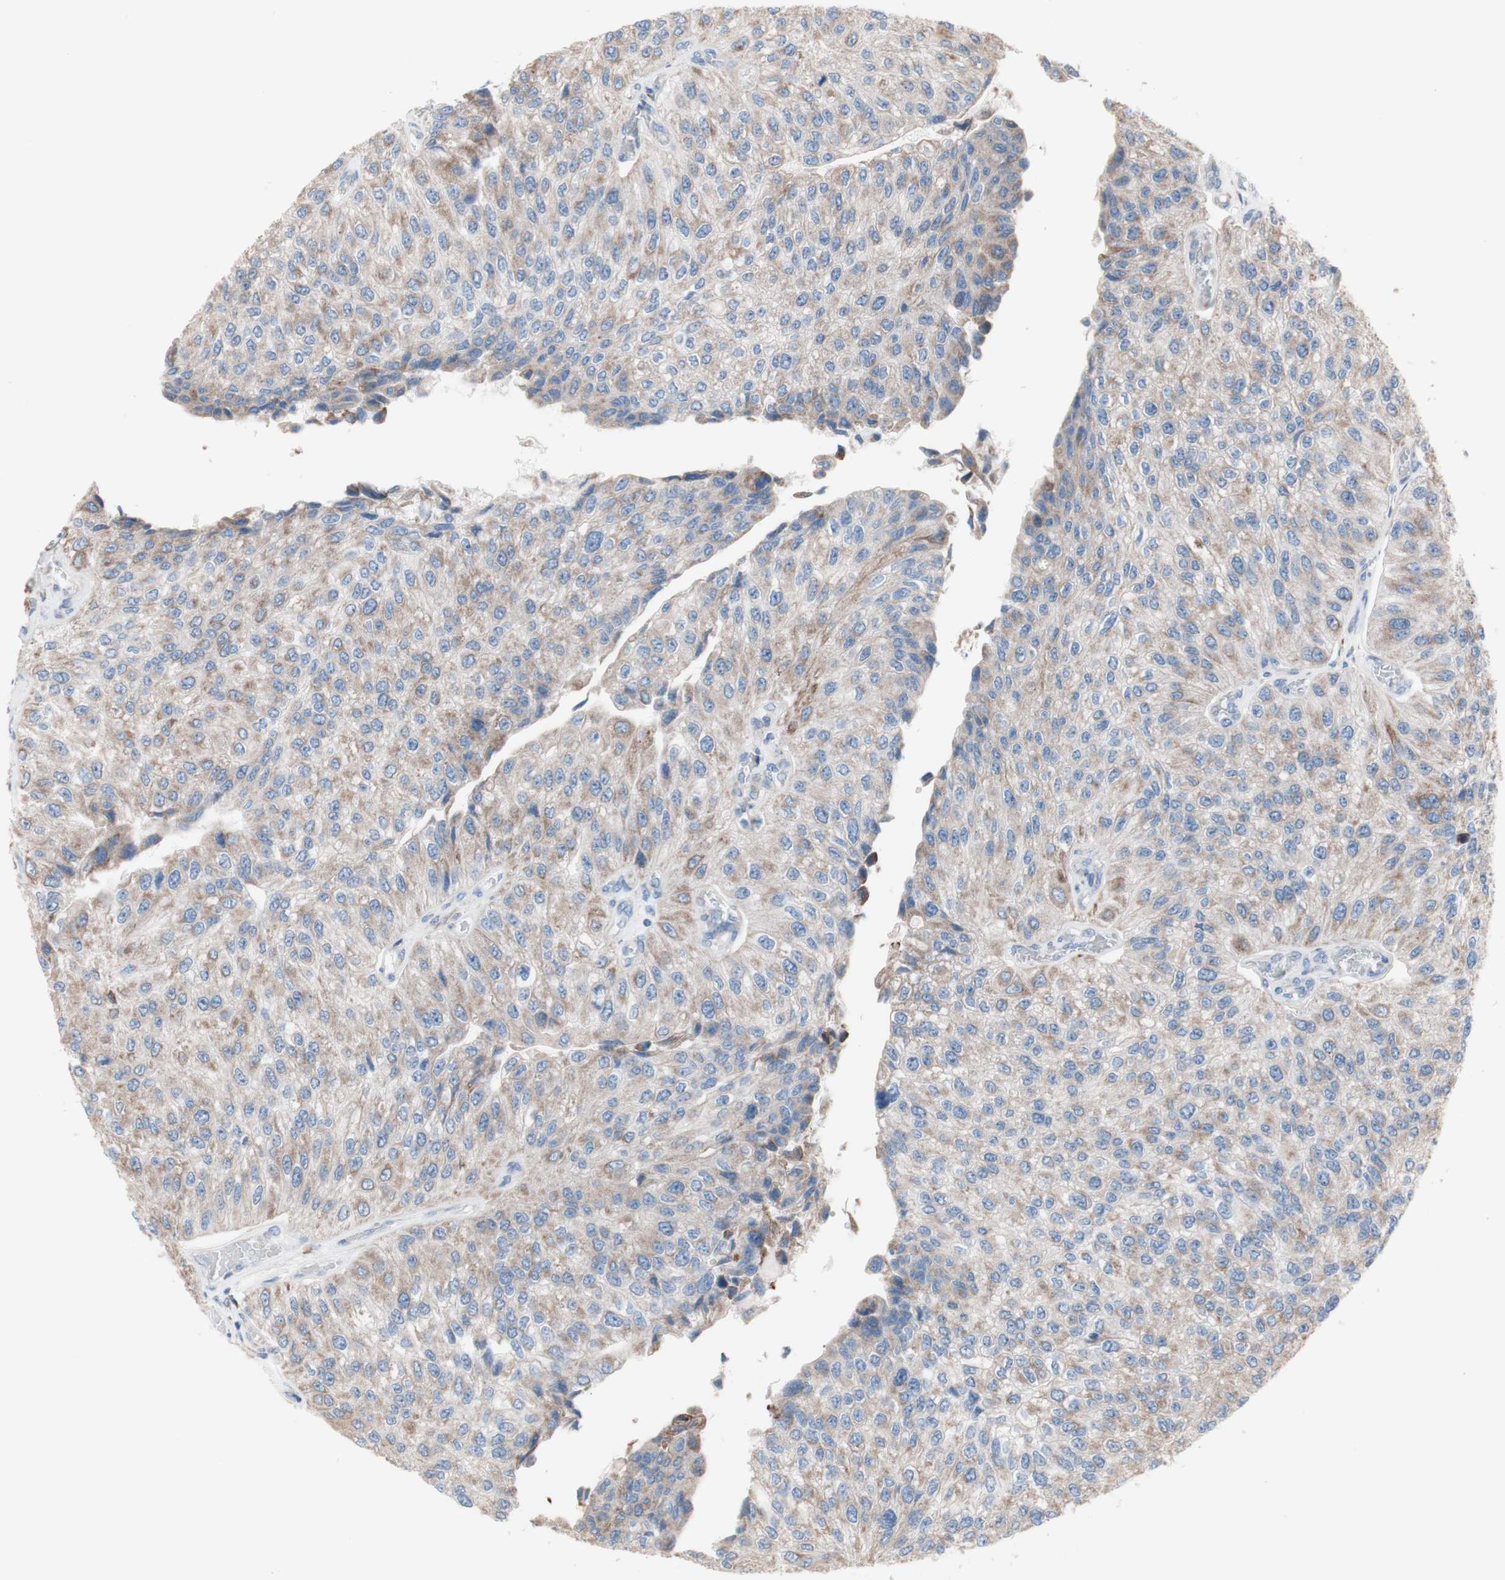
{"staining": {"intensity": "moderate", "quantity": ">75%", "location": "cytoplasmic/membranous"}, "tissue": "urothelial cancer", "cell_type": "Tumor cells", "image_type": "cancer", "snomed": [{"axis": "morphology", "description": "Urothelial carcinoma, High grade"}, {"axis": "topography", "description": "Kidney"}, {"axis": "topography", "description": "Urinary bladder"}], "caption": "IHC of human urothelial cancer exhibits medium levels of moderate cytoplasmic/membranous expression in approximately >75% of tumor cells.", "gene": "AGPAT5", "patient": {"sex": "male", "age": 77}}